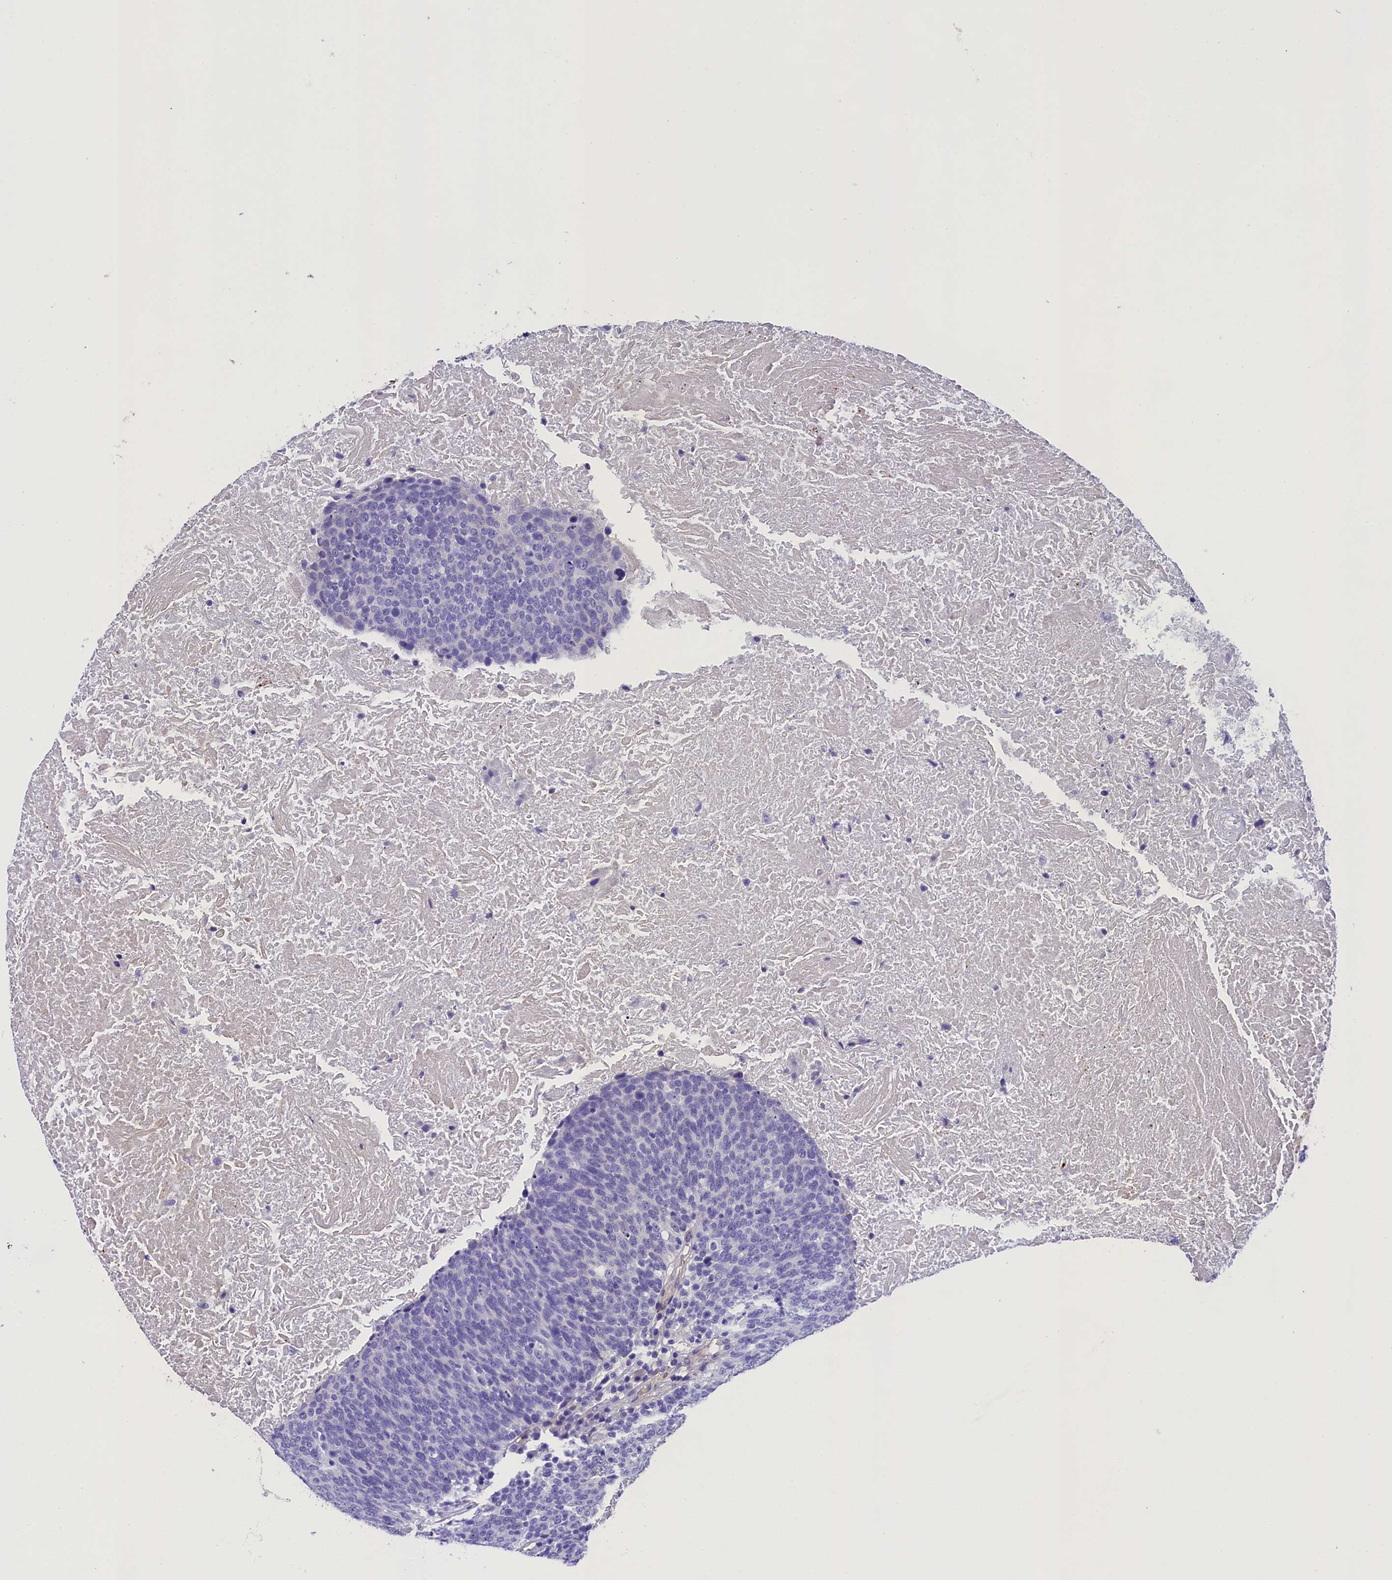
{"staining": {"intensity": "negative", "quantity": "none", "location": "none"}, "tissue": "head and neck cancer", "cell_type": "Tumor cells", "image_type": "cancer", "snomed": [{"axis": "morphology", "description": "Squamous cell carcinoma, NOS"}, {"axis": "morphology", "description": "Squamous cell carcinoma, metastatic, NOS"}, {"axis": "topography", "description": "Lymph node"}, {"axis": "topography", "description": "Head-Neck"}], "caption": "Micrograph shows no significant protein expression in tumor cells of head and neck metastatic squamous cell carcinoma.", "gene": "SOD3", "patient": {"sex": "male", "age": 62}}